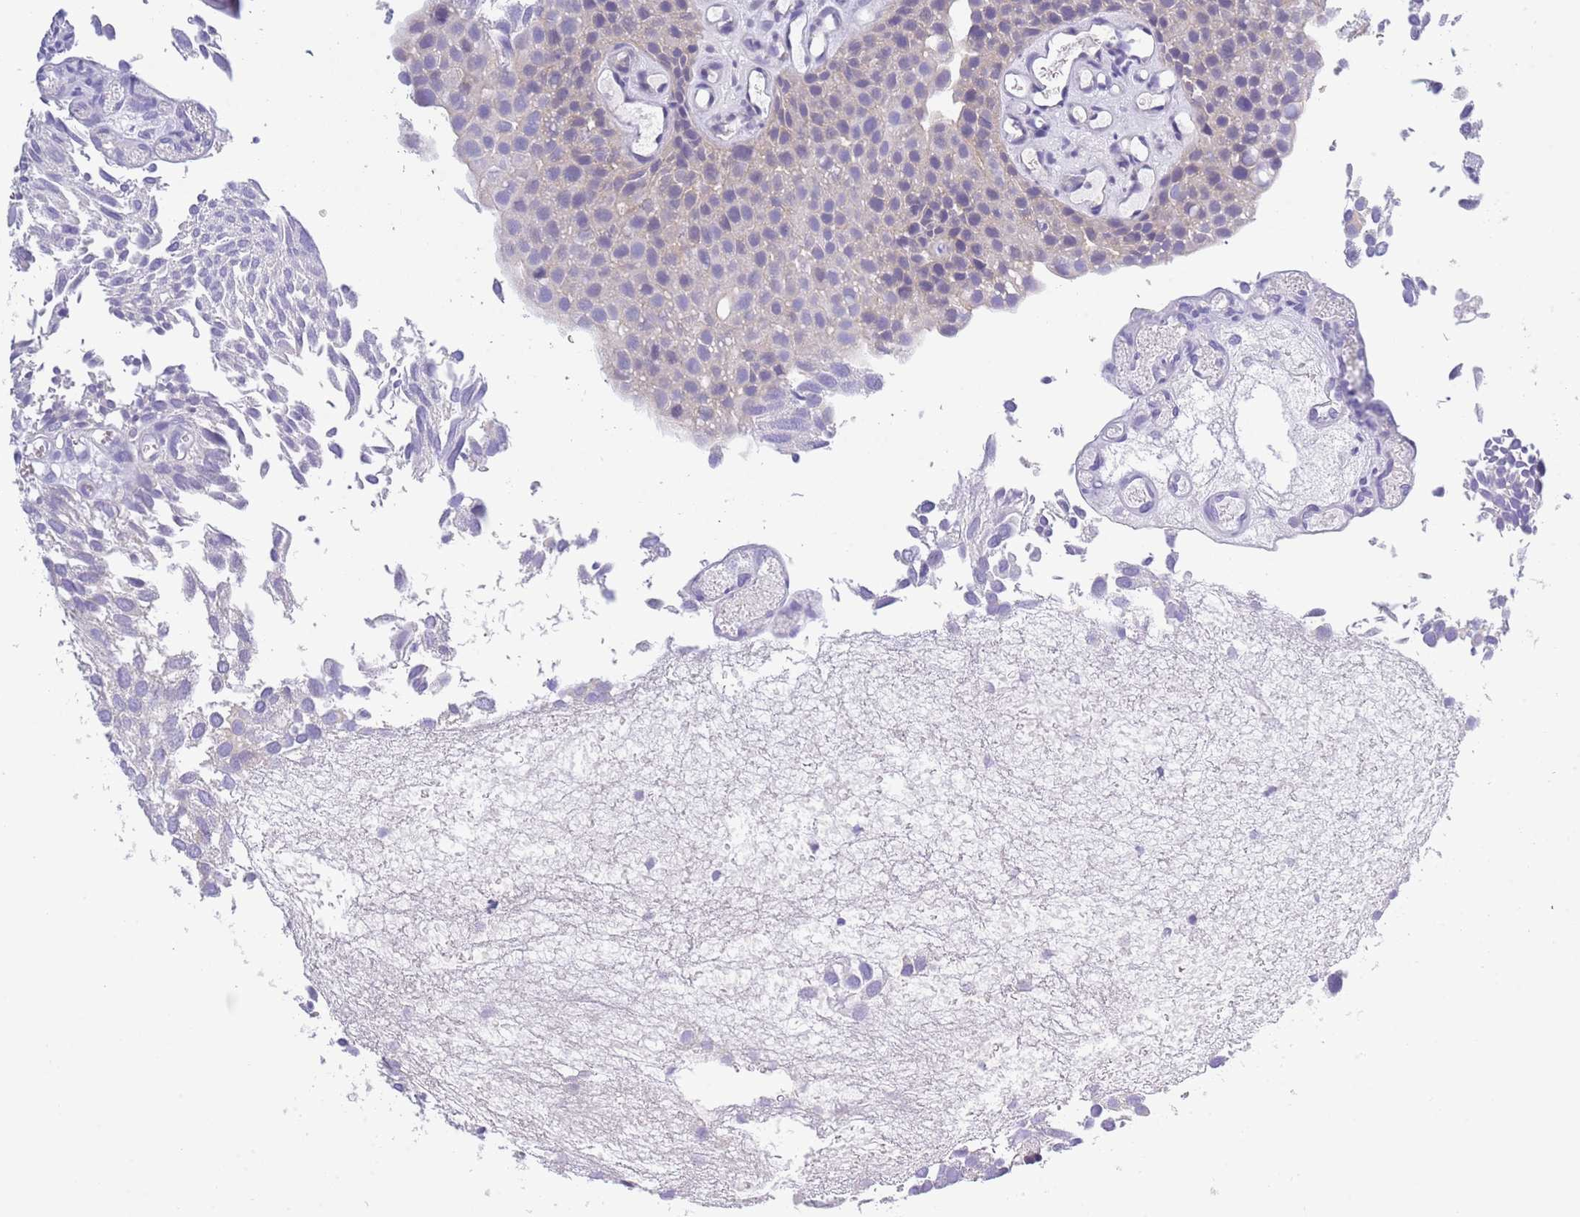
{"staining": {"intensity": "negative", "quantity": "none", "location": "none"}, "tissue": "urothelial cancer", "cell_type": "Tumor cells", "image_type": "cancer", "snomed": [{"axis": "morphology", "description": "Urothelial carcinoma, Low grade"}, {"axis": "topography", "description": "Urinary bladder"}], "caption": "A photomicrograph of human low-grade urothelial carcinoma is negative for staining in tumor cells.", "gene": "ACR", "patient": {"sex": "male", "age": 88}}